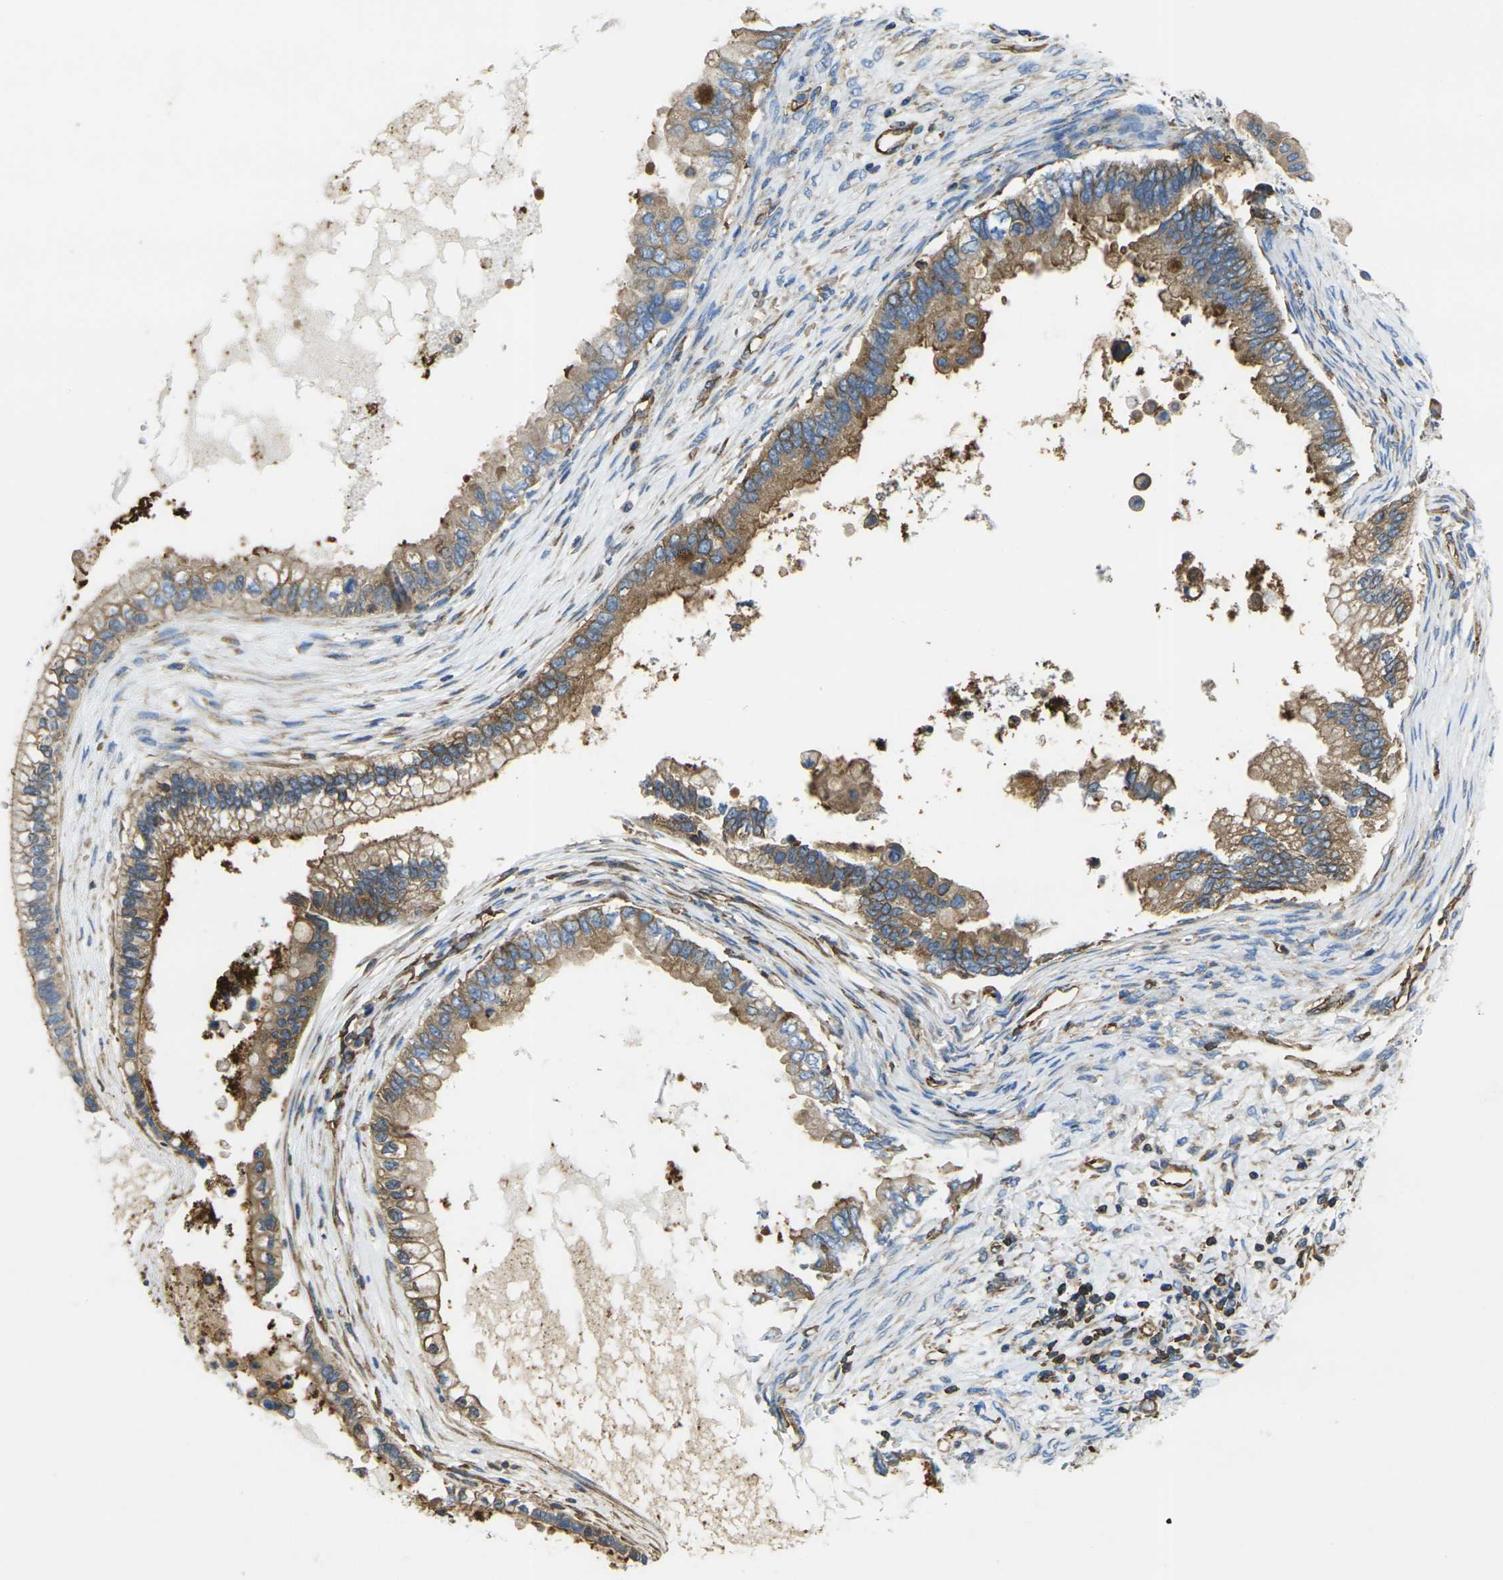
{"staining": {"intensity": "moderate", "quantity": ">75%", "location": "cytoplasmic/membranous"}, "tissue": "ovarian cancer", "cell_type": "Tumor cells", "image_type": "cancer", "snomed": [{"axis": "morphology", "description": "Cystadenocarcinoma, mucinous, NOS"}, {"axis": "topography", "description": "Ovary"}], "caption": "The photomicrograph exhibits immunohistochemical staining of mucinous cystadenocarcinoma (ovarian). There is moderate cytoplasmic/membranous staining is seen in approximately >75% of tumor cells.", "gene": "FAM110D", "patient": {"sex": "female", "age": 80}}